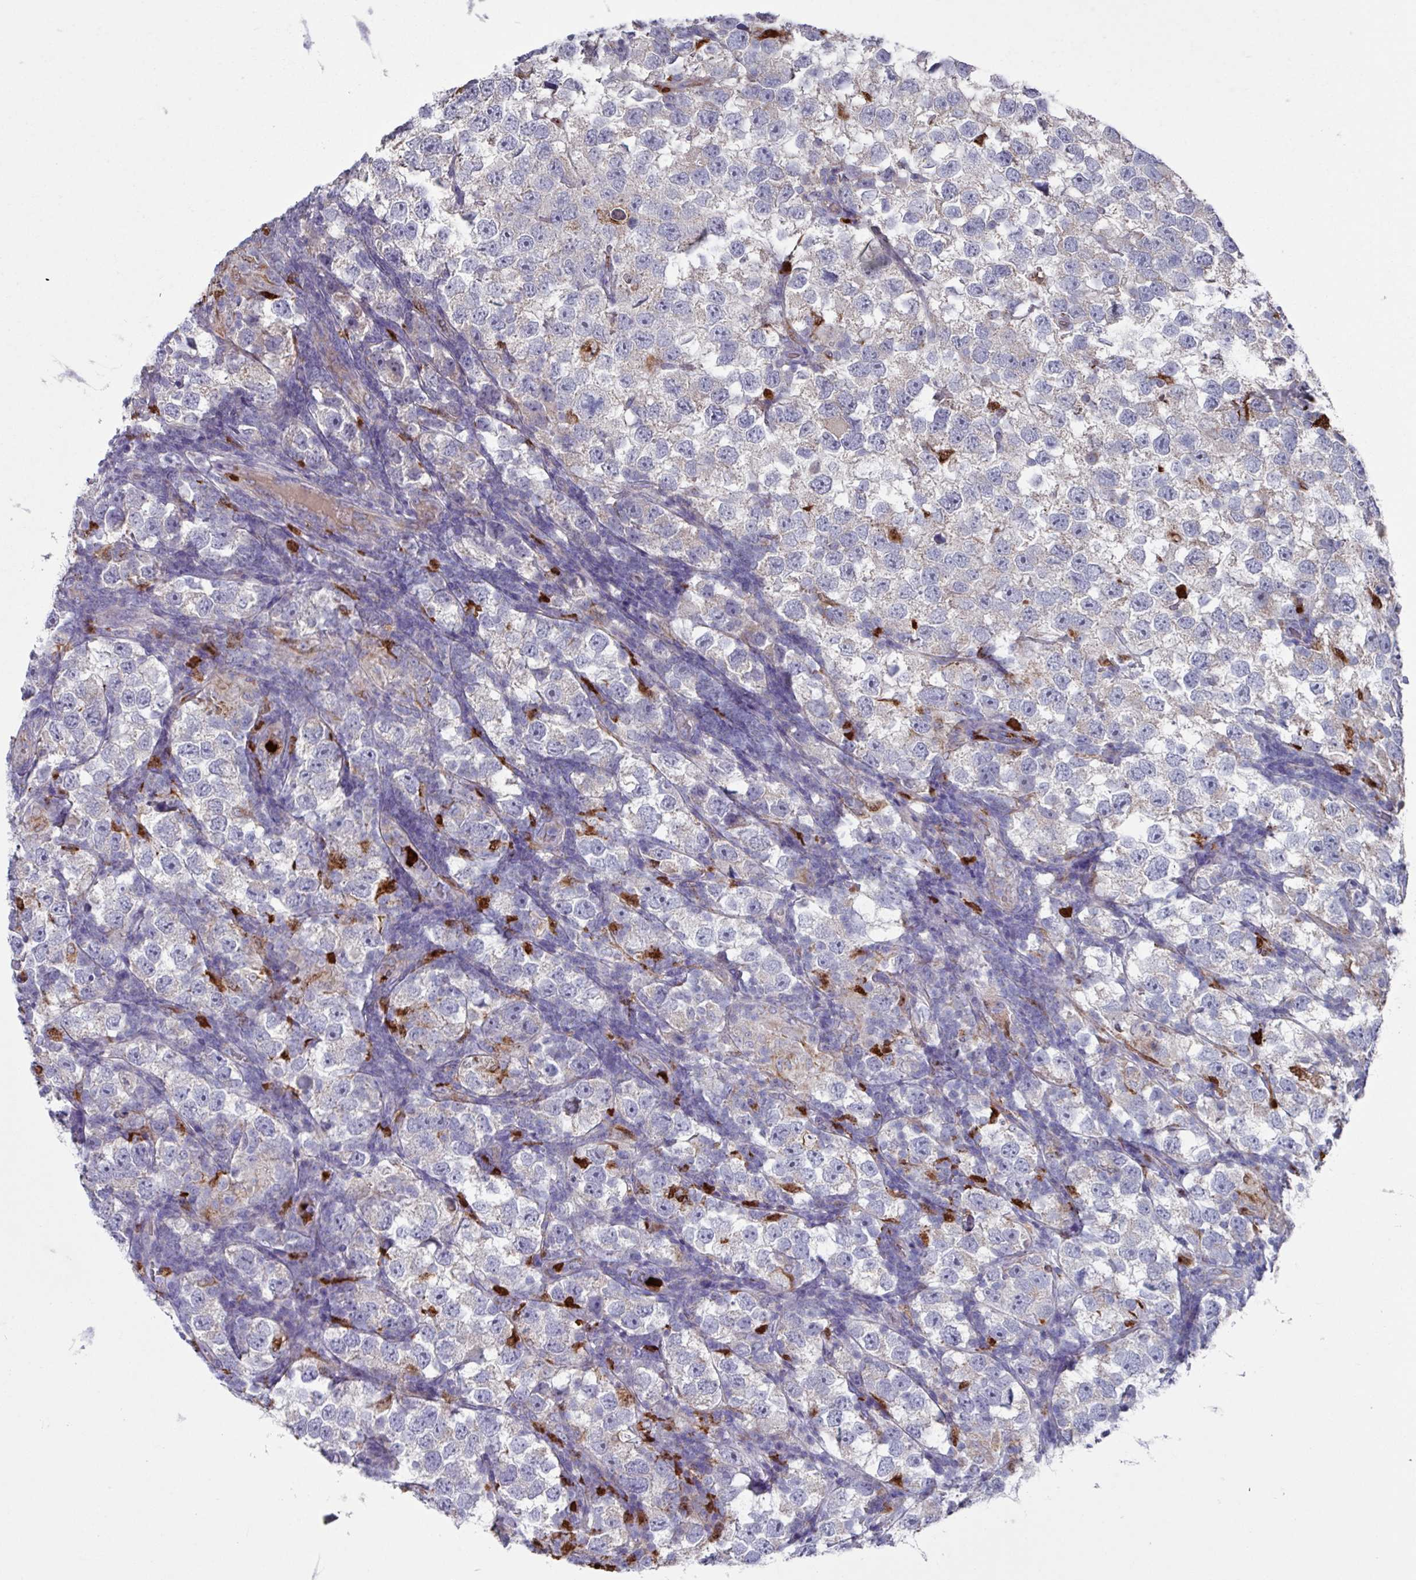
{"staining": {"intensity": "weak", "quantity": "25%-75%", "location": "cytoplasmic/membranous"}, "tissue": "testis cancer", "cell_type": "Tumor cells", "image_type": "cancer", "snomed": [{"axis": "morphology", "description": "Seminoma, NOS"}, {"axis": "topography", "description": "Testis"}], "caption": "A brown stain labels weak cytoplasmic/membranous staining of a protein in human testis seminoma tumor cells.", "gene": "UQCC2", "patient": {"sex": "male", "age": 26}}